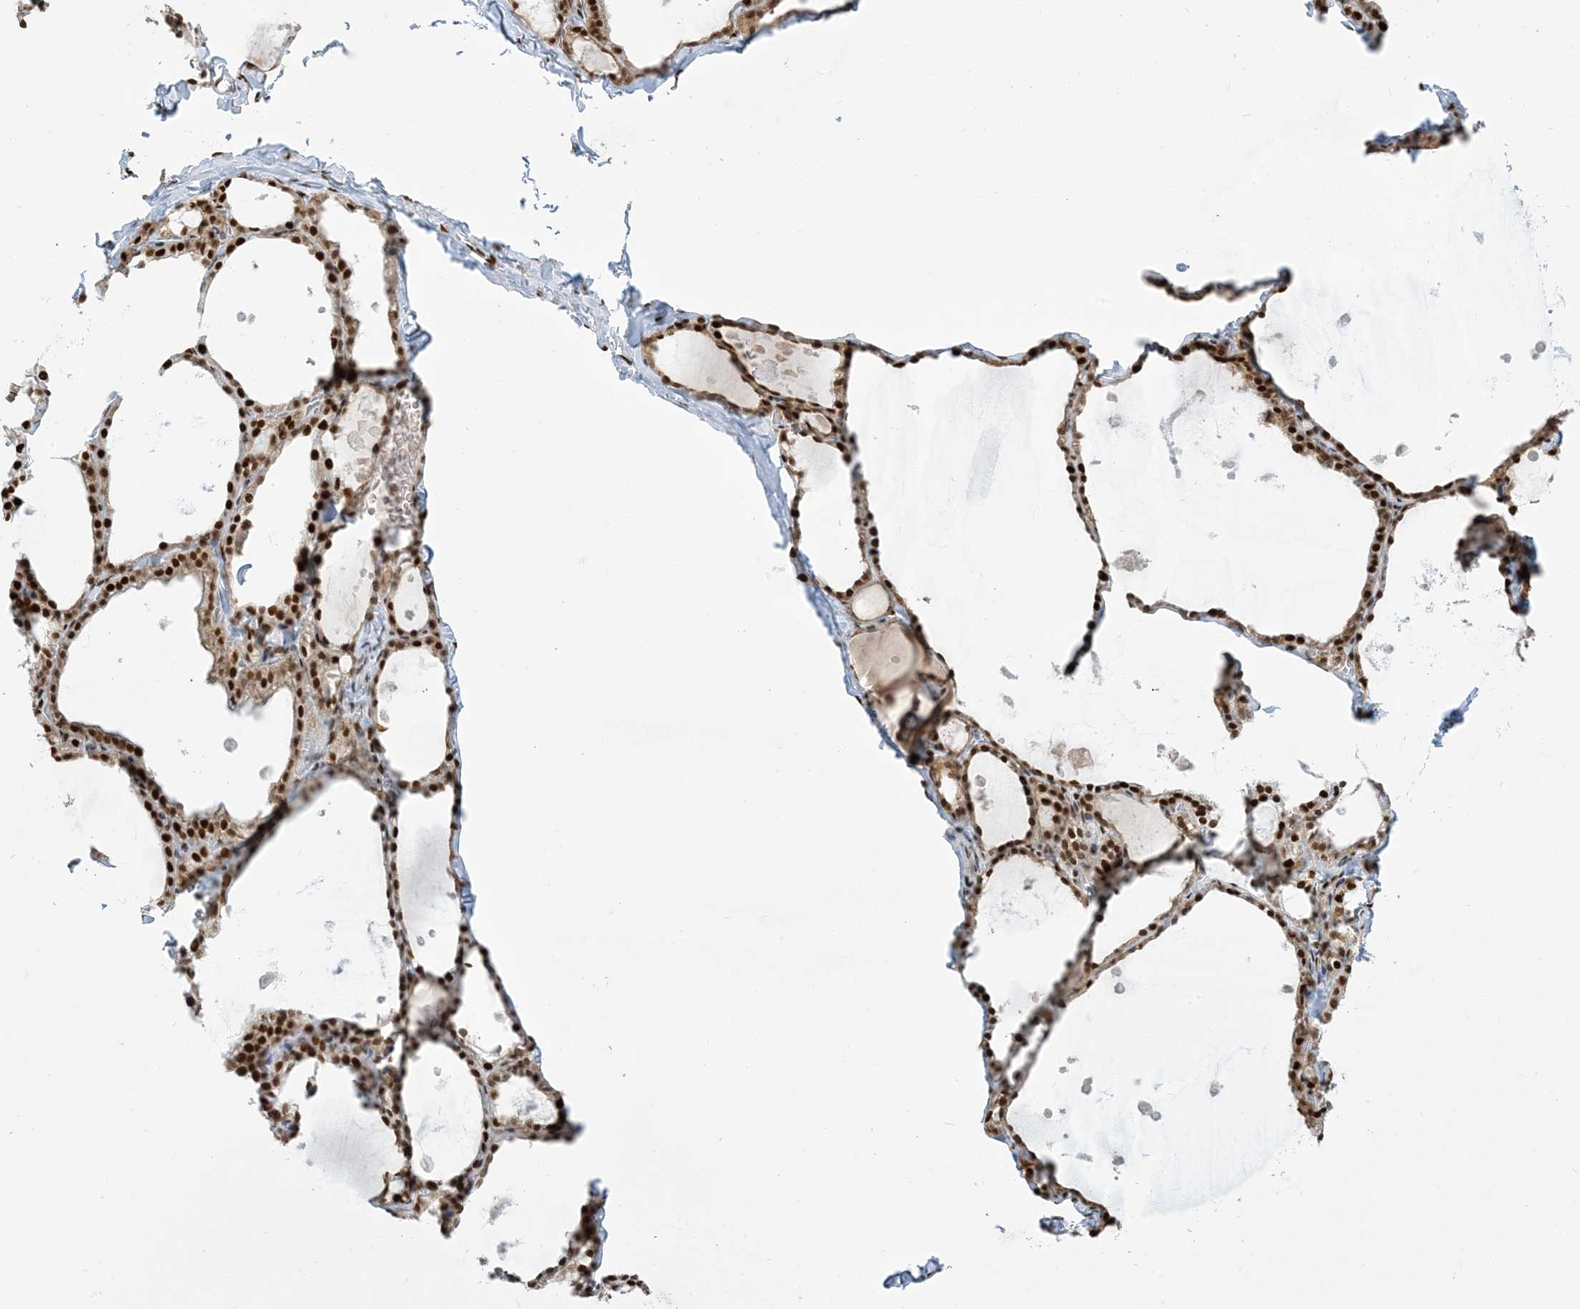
{"staining": {"intensity": "strong", "quantity": ">75%", "location": "nuclear"}, "tissue": "thyroid gland", "cell_type": "Glandular cells", "image_type": "normal", "snomed": [{"axis": "morphology", "description": "Normal tissue, NOS"}, {"axis": "topography", "description": "Thyroid gland"}], "caption": "Benign thyroid gland was stained to show a protein in brown. There is high levels of strong nuclear expression in about >75% of glandular cells. Immunohistochemistry stains the protein in brown and the nuclei are stained blue.", "gene": "STAG1", "patient": {"sex": "male", "age": 56}}